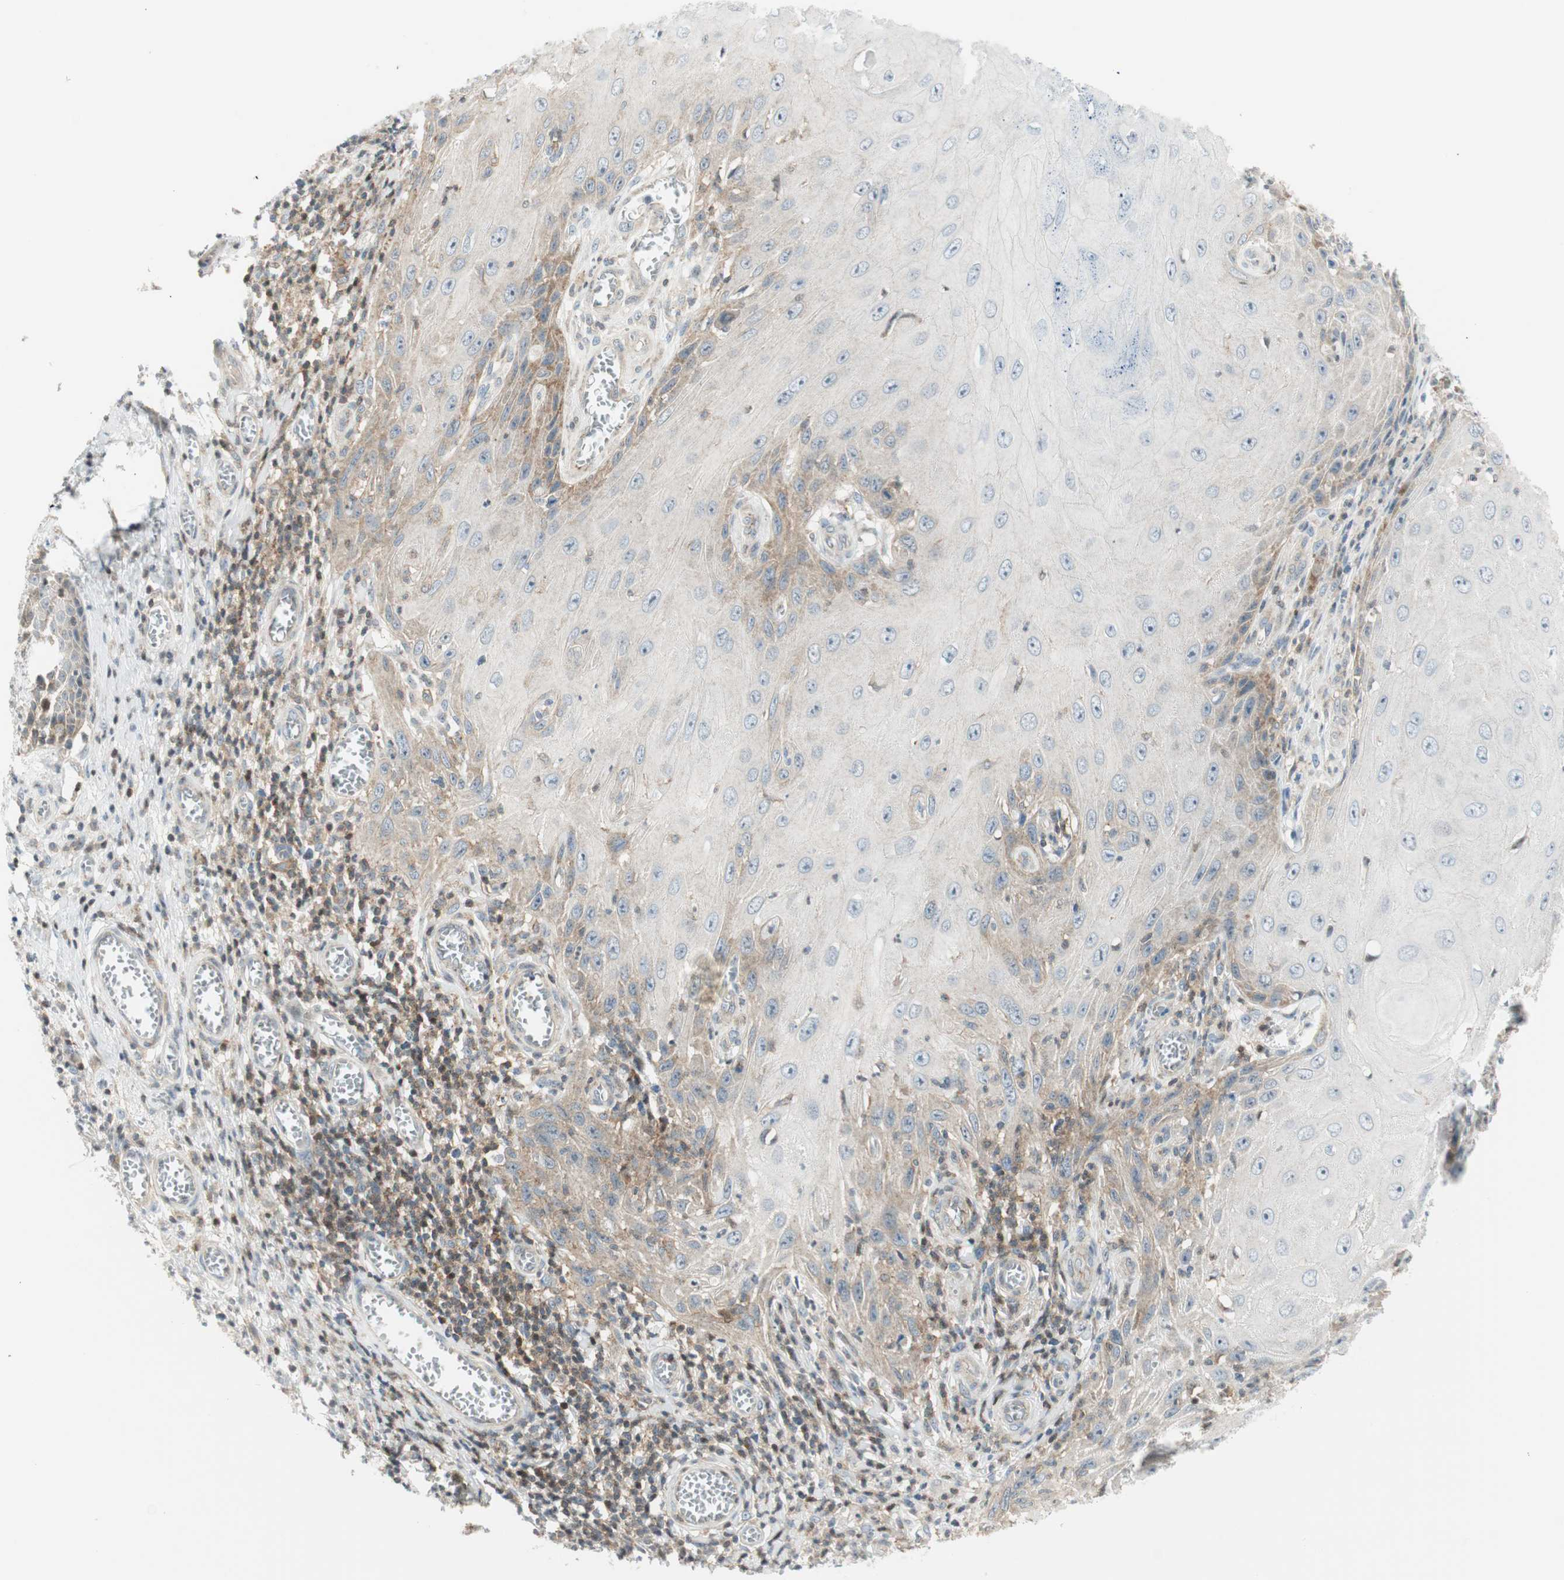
{"staining": {"intensity": "weak", "quantity": ">75%", "location": "cytoplasmic/membranous"}, "tissue": "skin cancer", "cell_type": "Tumor cells", "image_type": "cancer", "snomed": [{"axis": "morphology", "description": "Squamous cell carcinoma, NOS"}, {"axis": "topography", "description": "Skin"}], "caption": "The immunohistochemical stain highlights weak cytoplasmic/membranous staining in tumor cells of skin cancer (squamous cell carcinoma) tissue.", "gene": "PPP1CA", "patient": {"sex": "female", "age": 73}}